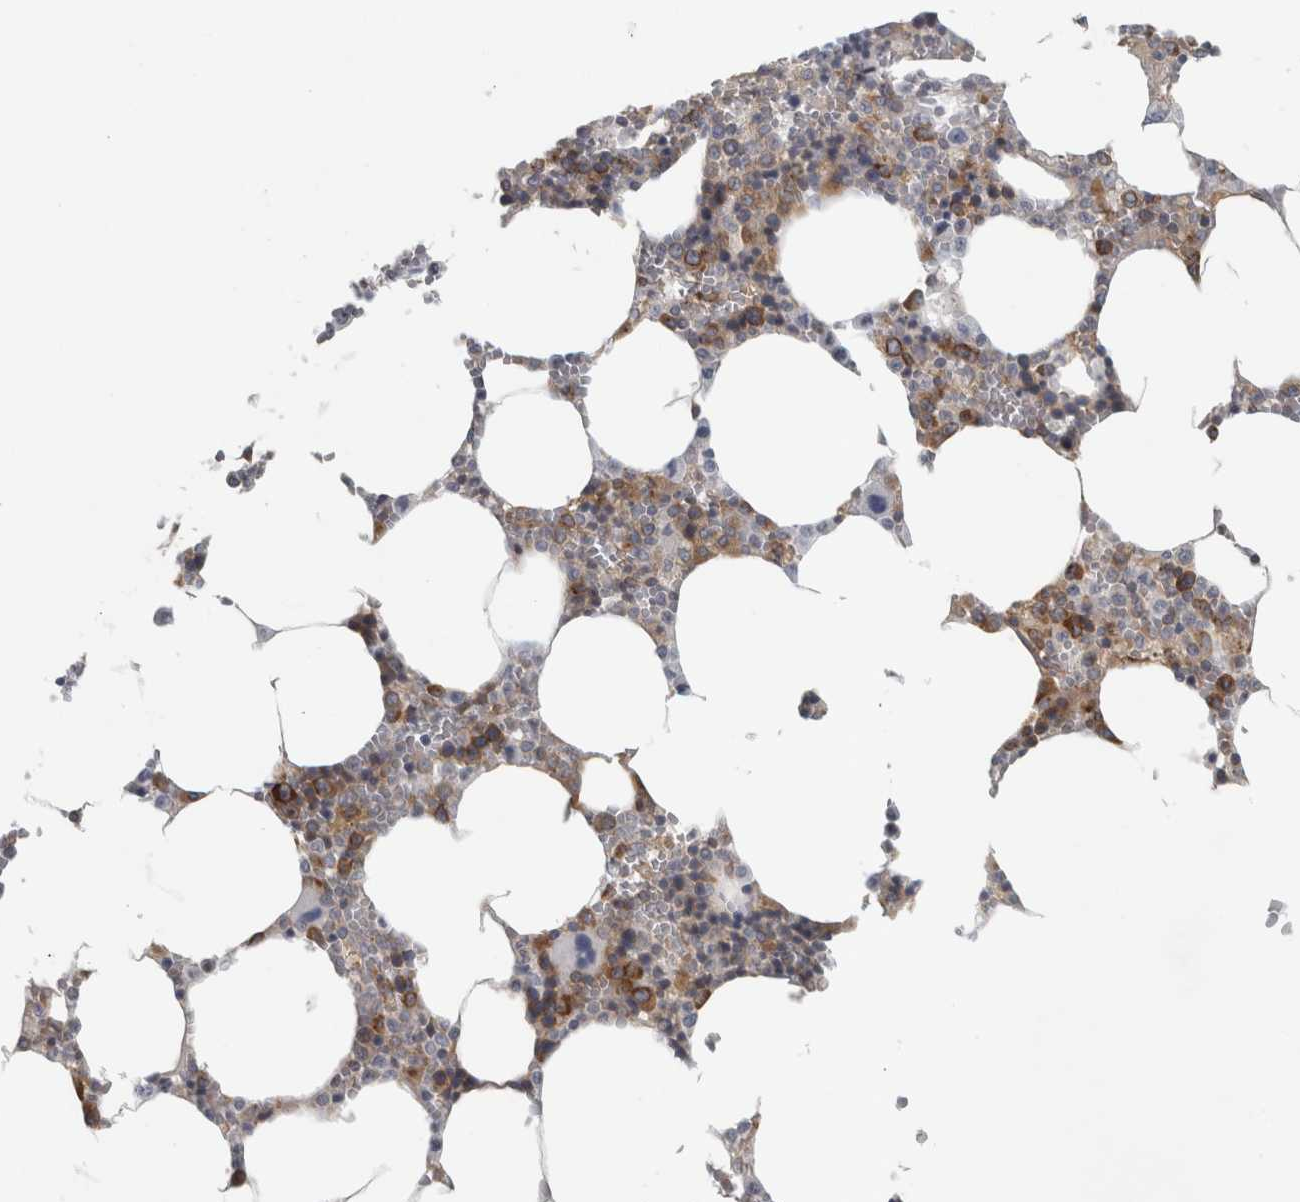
{"staining": {"intensity": "moderate", "quantity": "25%-75%", "location": "cytoplasmic/membranous"}, "tissue": "bone marrow", "cell_type": "Hematopoietic cells", "image_type": "normal", "snomed": [{"axis": "morphology", "description": "Normal tissue, NOS"}, {"axis": "topography", "description": "Bone marrow"}], "caption": "Immunohistochemistry (IHC) image of unremarkable bone marrow: bone marrow stained using IHC displays medium levels of moderate protein expression localized specifically in the cytoplasmic/membranous of hematopoietic cells, appearing as a cytoplasmic/membranous brown color.", "gene": "PEX6", "patient": {"sex": "male", "age": 70}}